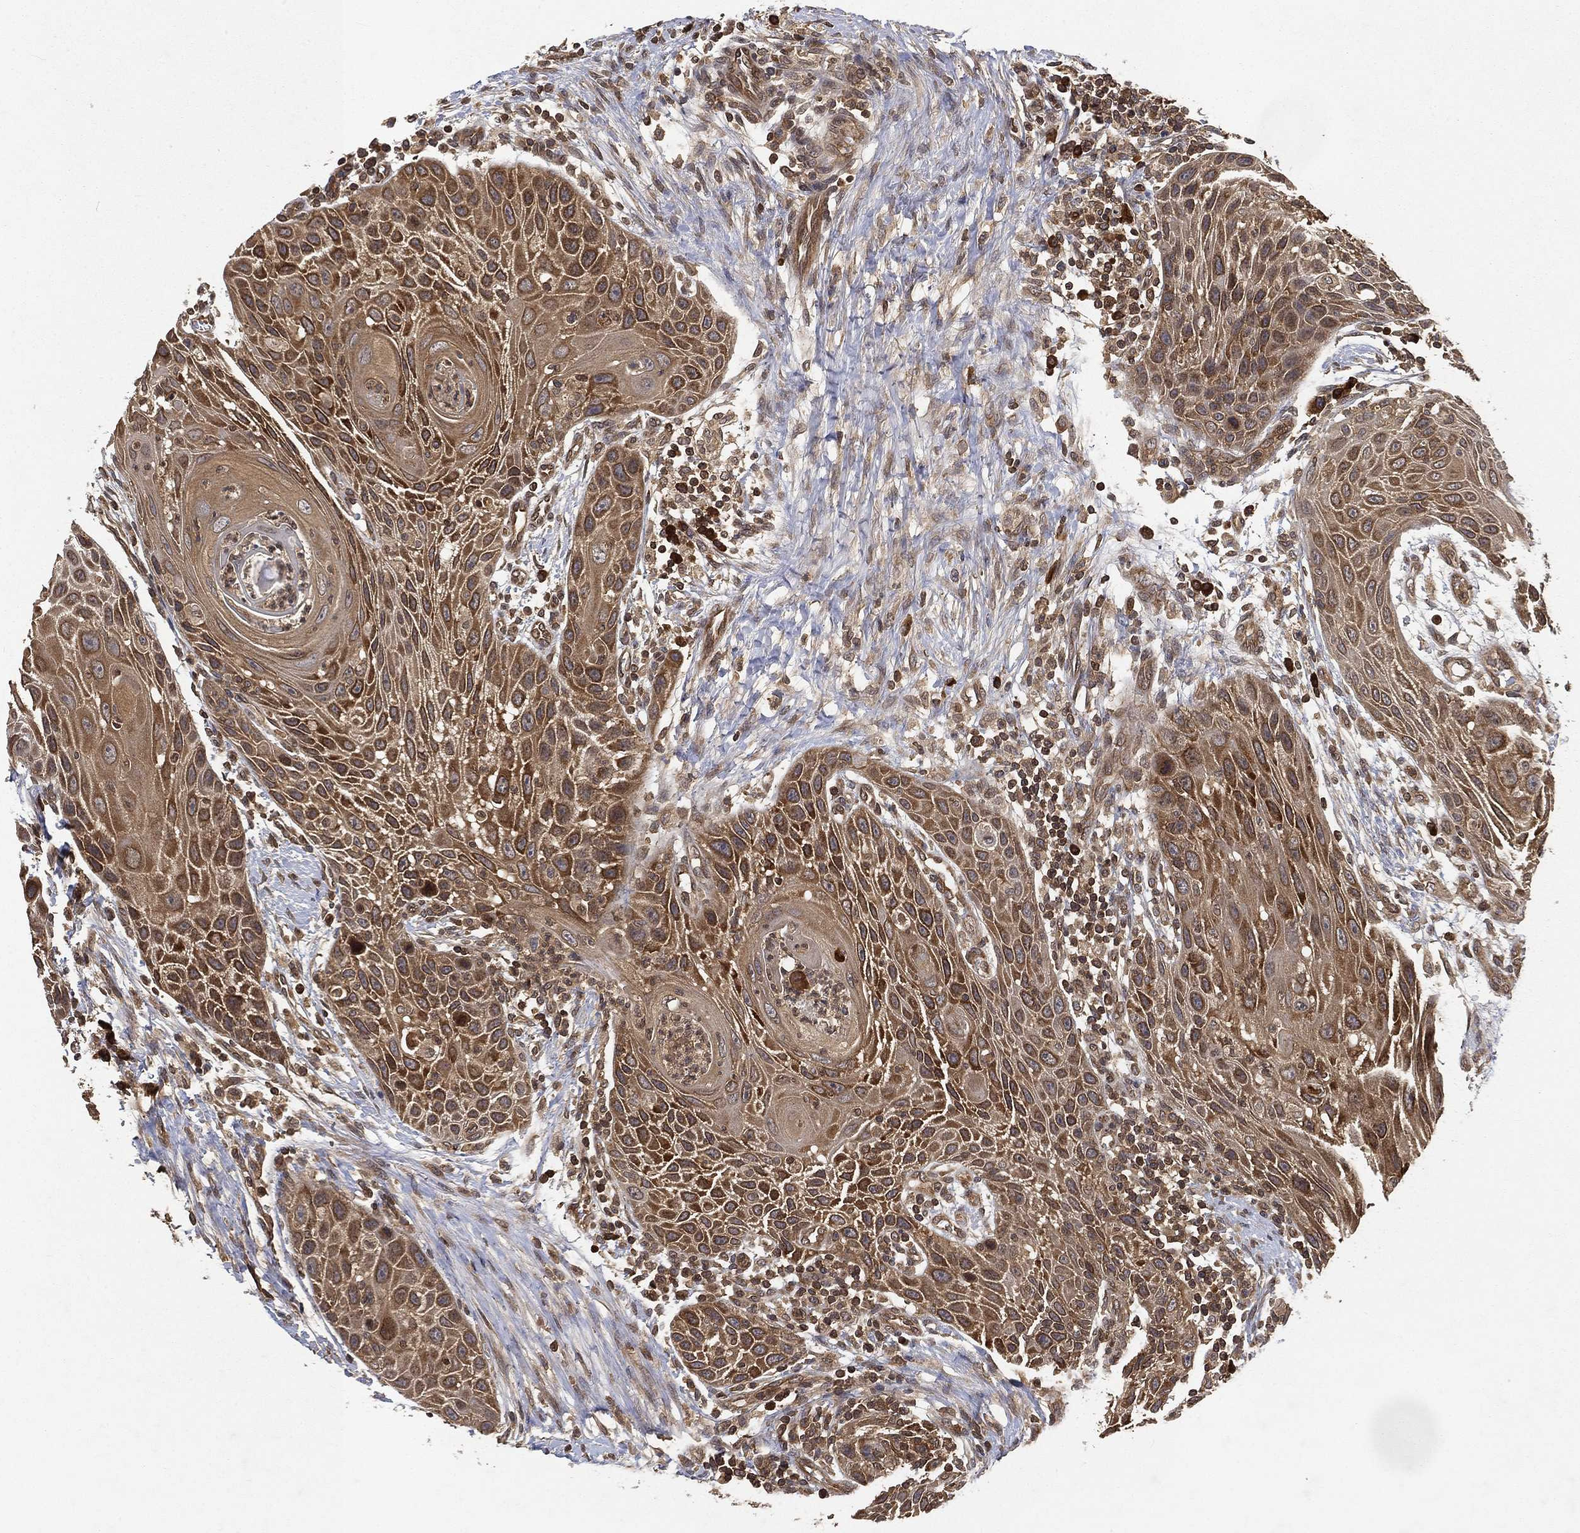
{"staining": {"intensity": "strong", "quantity": ">75%", "location": "cytoplasmic/membranous"}, "tissue": "head and neck cancer", "cell_type": "Tumor cells", "image_type": "cancer", "snomed": [{"axis": "morphology", "description": "Squamous cell carcinoma, NOS"}, {"axis": "topography", "description": "Head-Neck"}], "caption": "Protein analysis of head and neck squamous cell carcinoma tissue displays strong cytoplasmic/membranous positivity in about >75% of tumor cells.", "gene": "UBA5", "patient": {"sex": "male", "age": 69}}